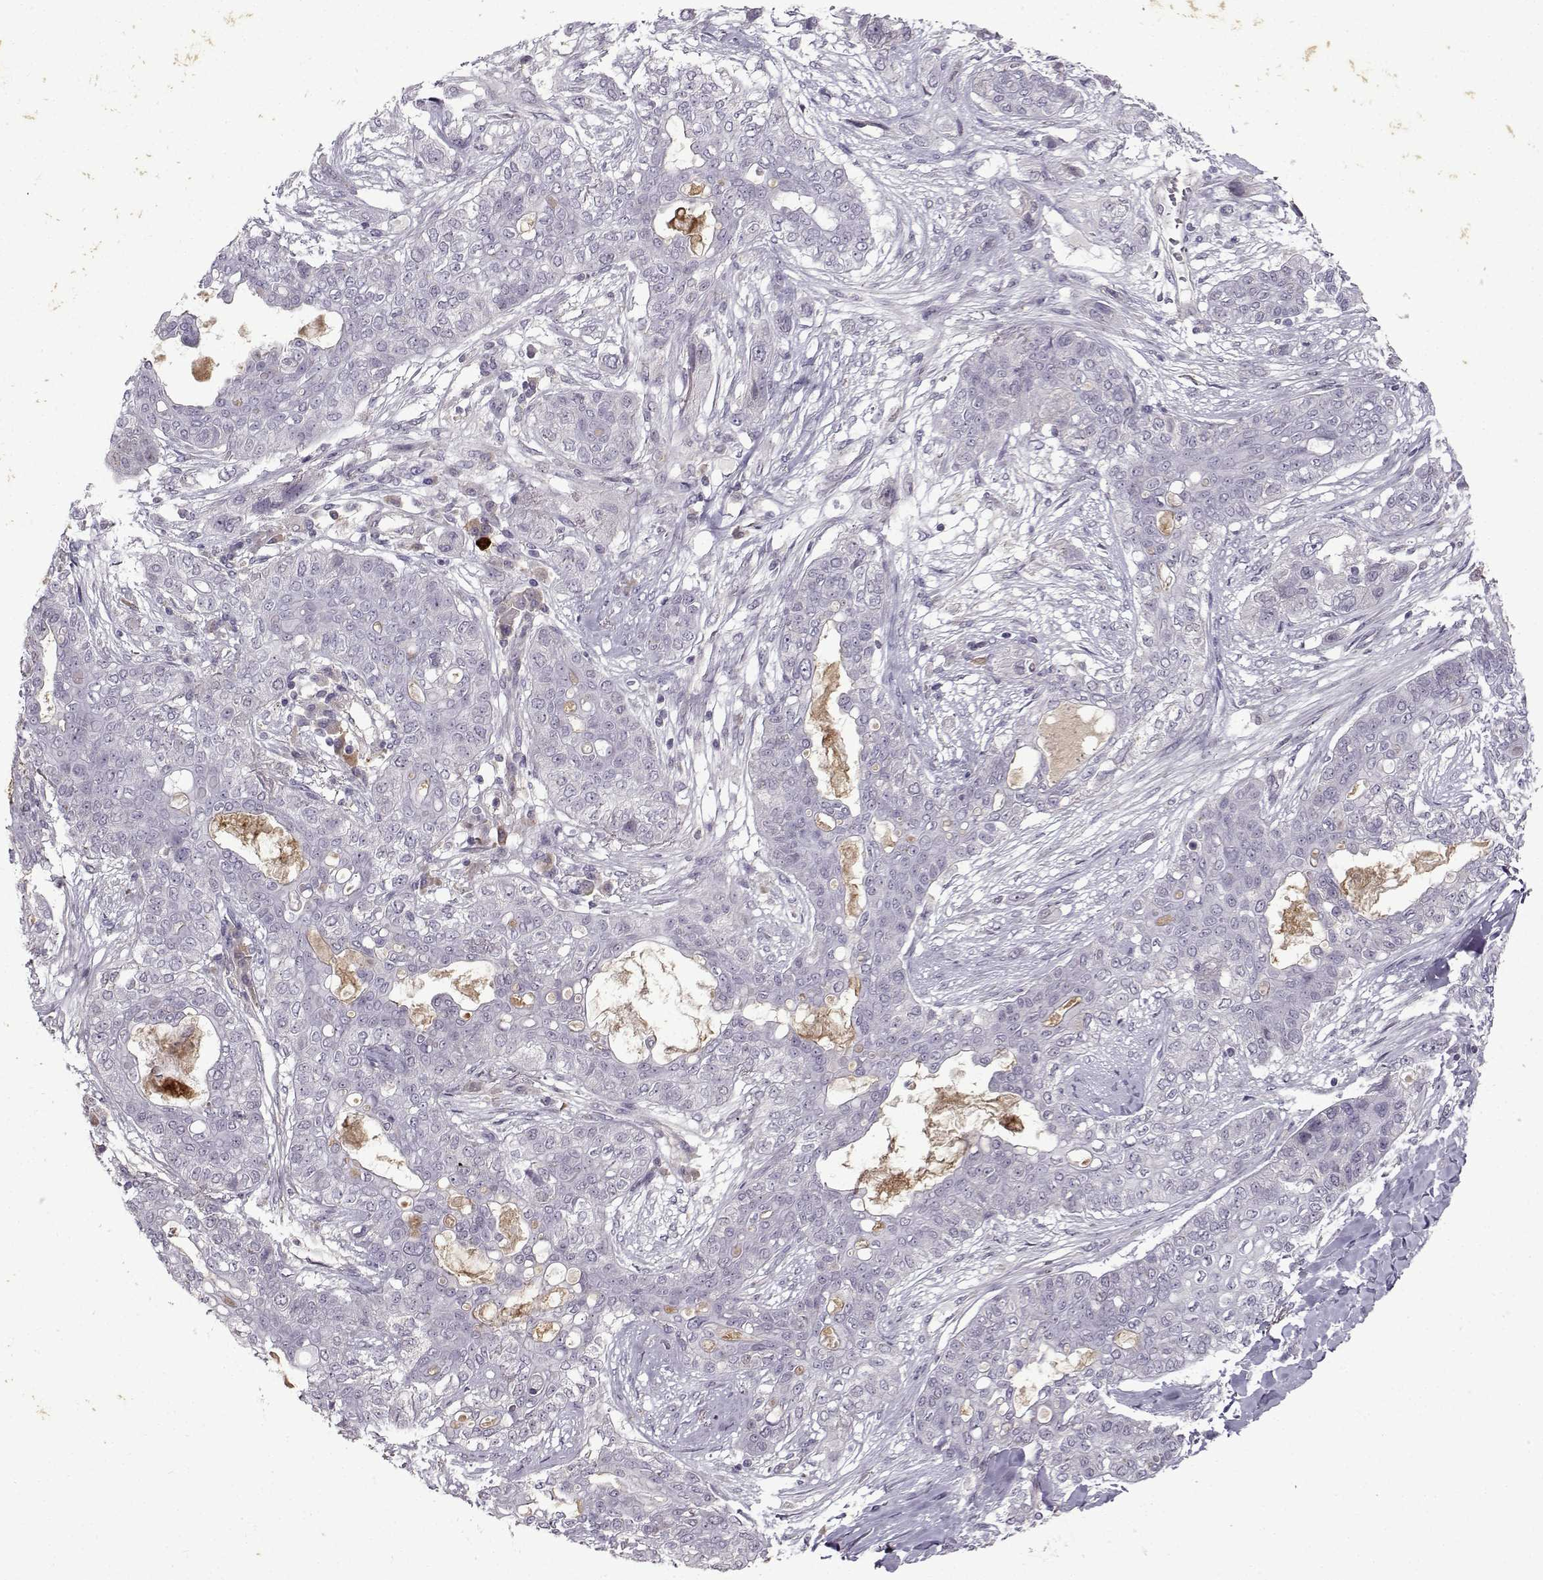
{"staining": {"intensity": "negative", "quantity": "none", "location": "none"}, "tissue": "lung cancer", "cell_type": "Tumor cells", "image_type": "cancer", "snomed": [{"axis": "morphology", "description": "Squamous cell carcinoma, NOS"}, {"axis": "topography", "description": "Lung"}], "caption": "Lung cancer was stained to show a protein in brown. There is no significant staining in tumor cells.", "gene": "OPRD1", "patient": {"sex": "female", "age": 70}}